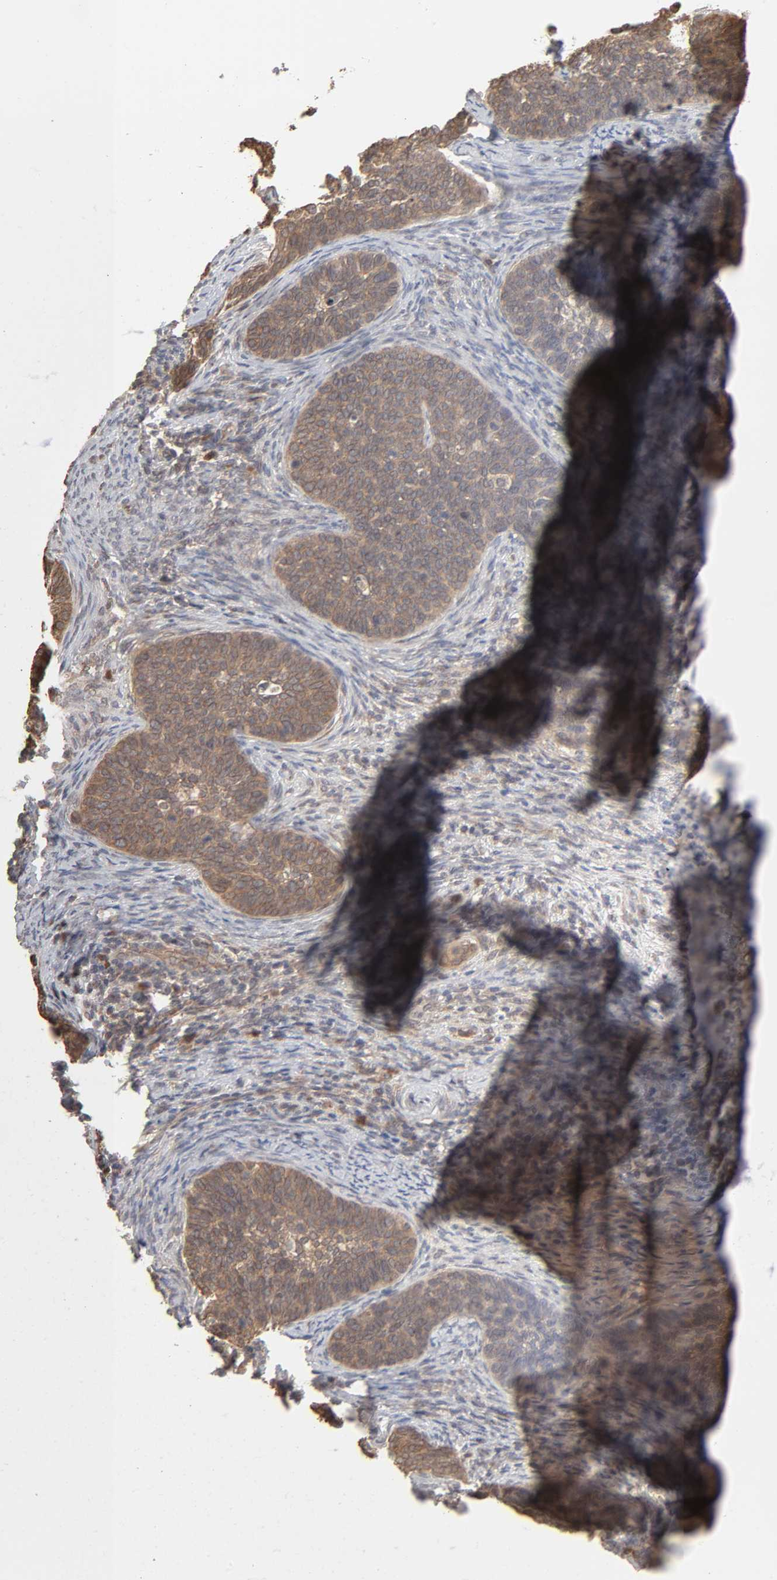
{"staining": {"intensity": "moderate", "quantity": ">75%", "location": "cytoplasmic/membranous"}, "tissue": "cervical cancer", "cell_type": "Tumor cells", "image_type": "cancer", "snomed": [{"axis": "morphology", "description": "Squamous cell carcinoma, NOS"}, {"axis": "topography", "description": "Cervix"}], "caption": "Tumor cells reveal medium levels of moderate cytoplasmic/membranous staining in approximately >75% of cells in cervical squamous cell carcinoma. The staining is performed using DAB (3,3'-diaminobenzidine) brown chromogen to label protein expression. The nuclei are counter-stained blue using hematoxylin.", "gene": "SCFD1", "patient": {"sex": "female", "age": 33}}